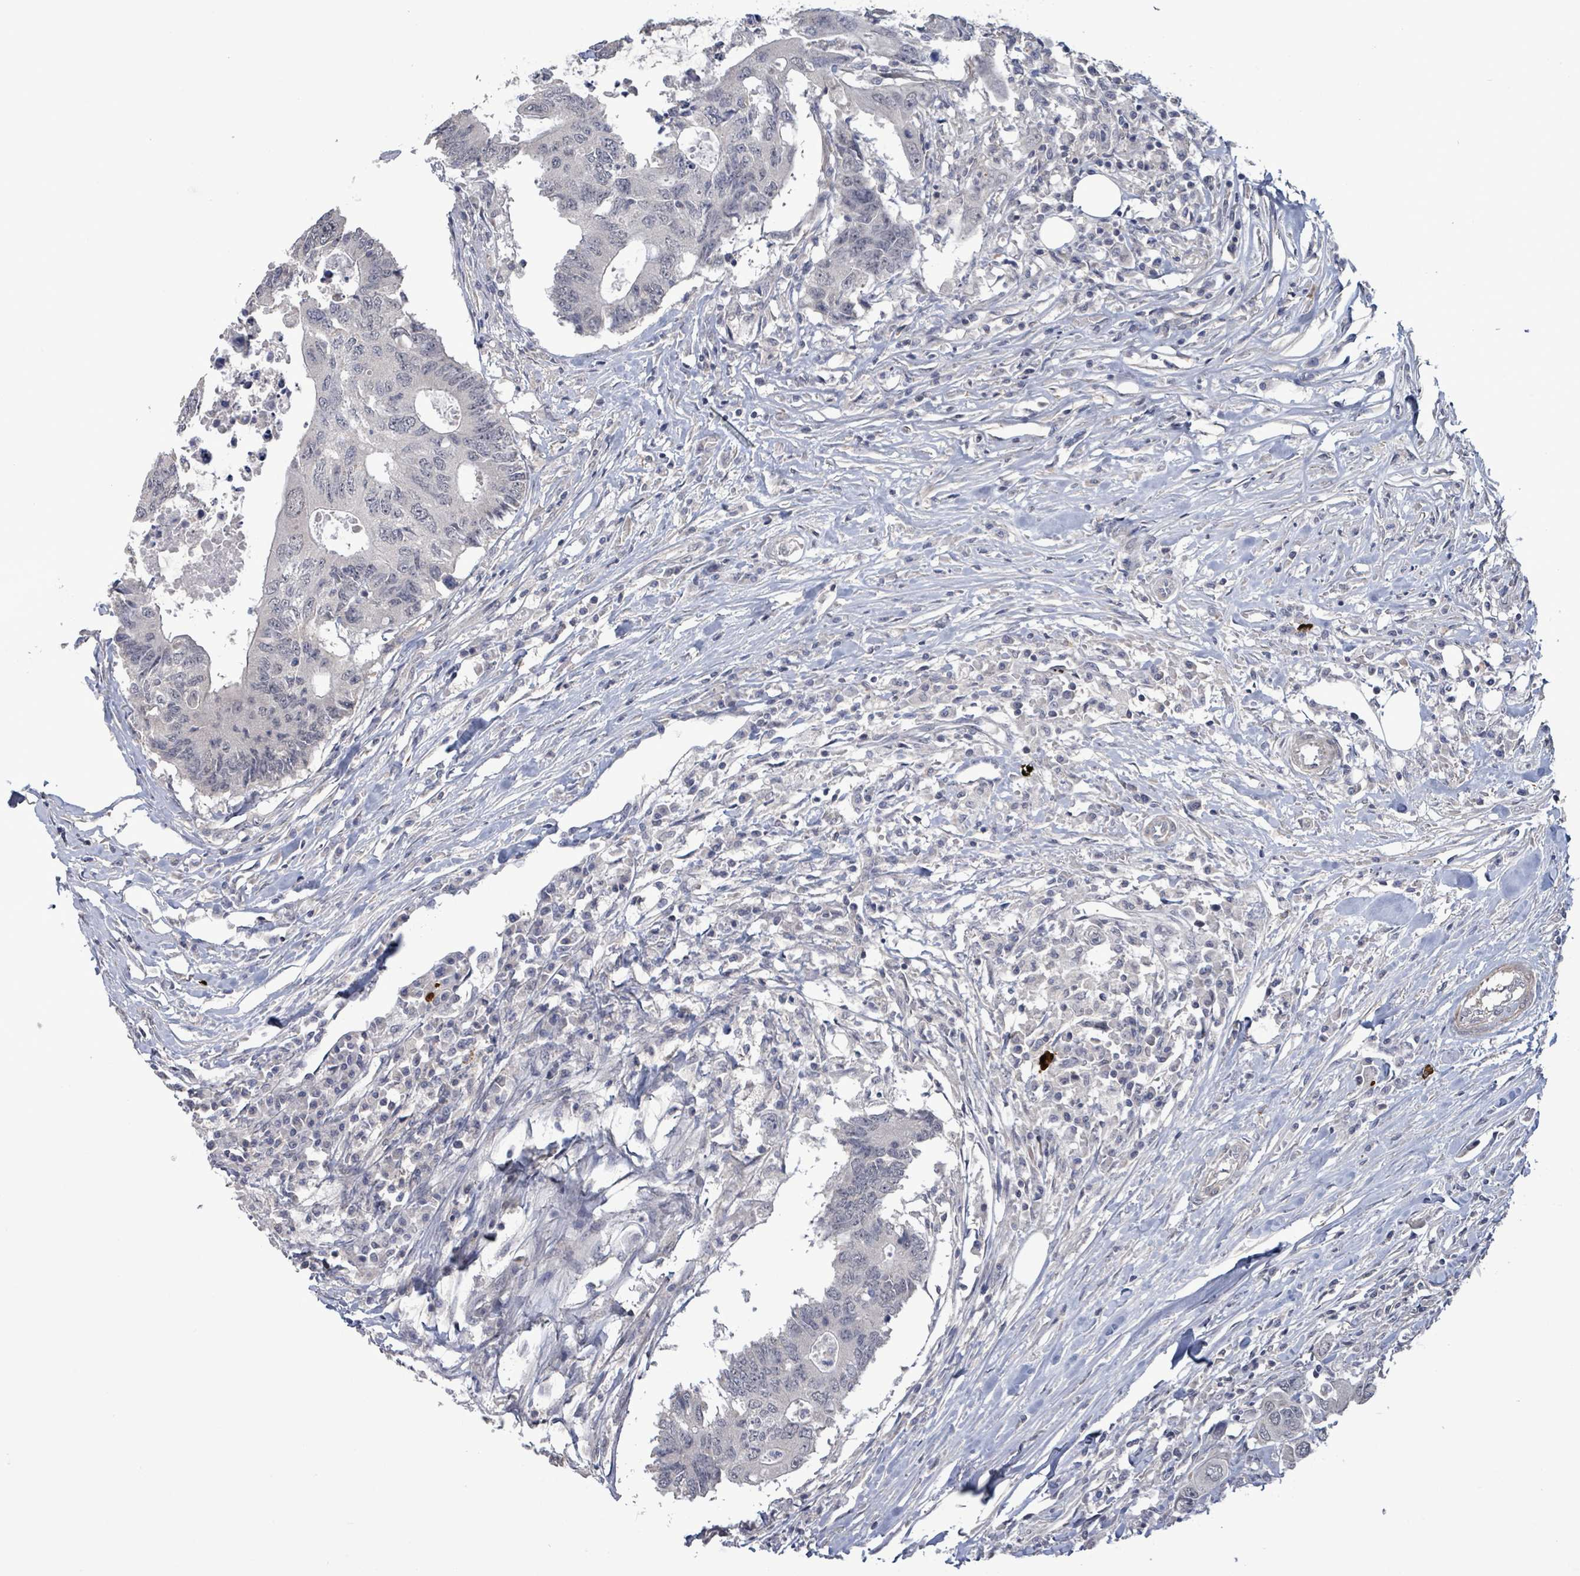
{"staining": {"intensity": "negative", "quantity": "none", "location": "none"}, "tissue": "colorectal cancer", "cell_type": "Tumor cells", "image_type": "cancer", "snomed": [{"axis": "morphology", "description": "Adenocarcinoma, NOS"}, {"axis": "topography", "description": "Colon"}], "caption": "DAB immunohistochemical staining of colorectal cancer demonstrates no significant expression in tumor cells.", "gene": "AMMECR1", "patient": {"sex": "male", "age": 71}}